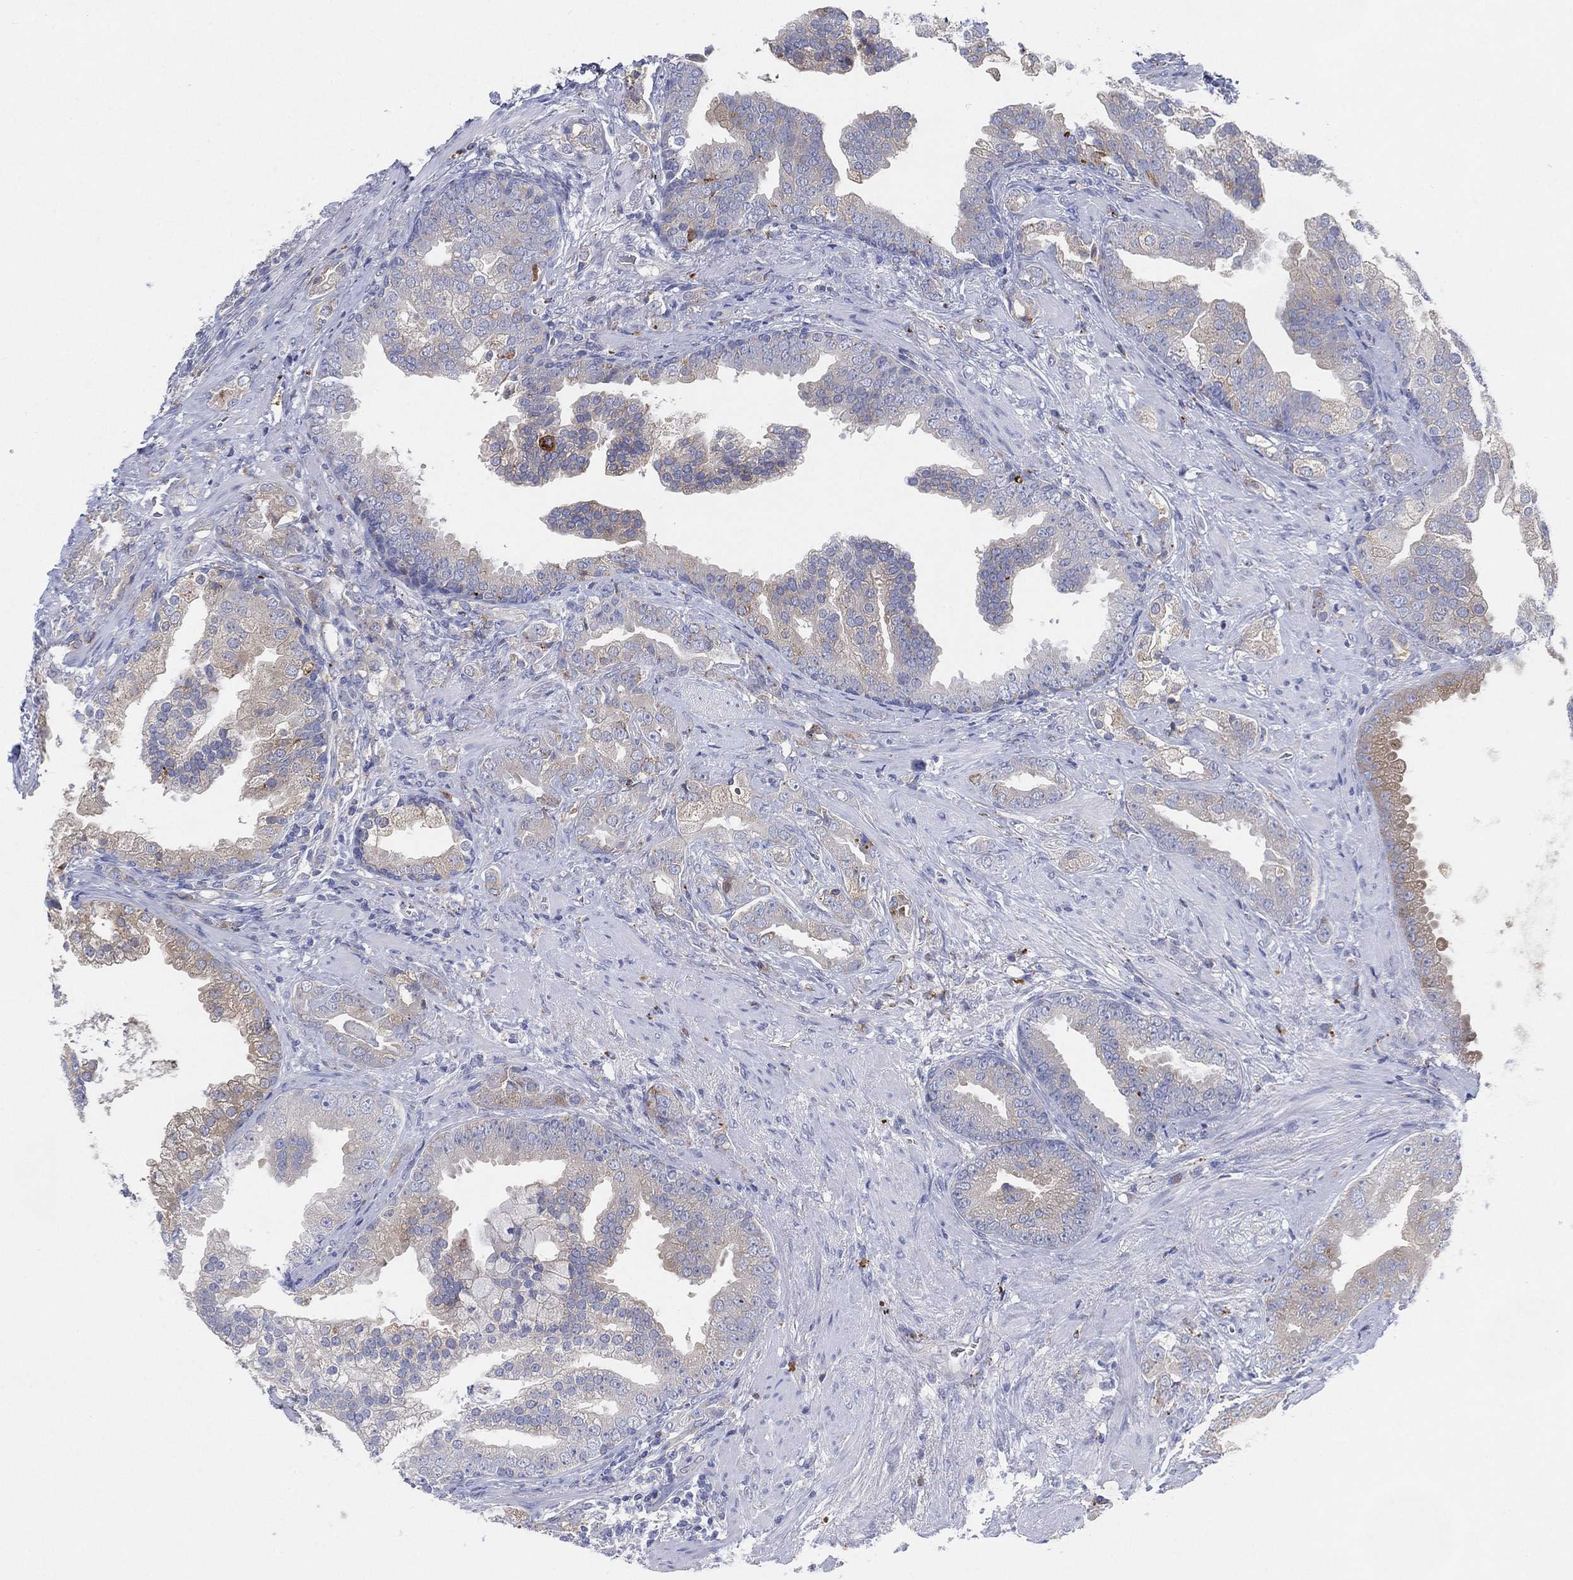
{"staining": {"intensity": "weak", "quantity": "25%-75%", "location": "cytoplasmic/membranous"}, "tissue": "prostate cancer", "cell_type": "Tumor cells", "image_type": "cancer", "snomed": [{"axis": "morphology", "description": "Adenocarcinoma, NOS"}, {"axis": "topography", "description": "Prostate"}], "caption": "Tumor cells show low levels of weak cytoplasmic/membranous staining in approximately 25%-75% of cells in human adenocarcinoma (prostate).", "gene": "GALNS", "patient": {"sex": "male", "age": 57}}